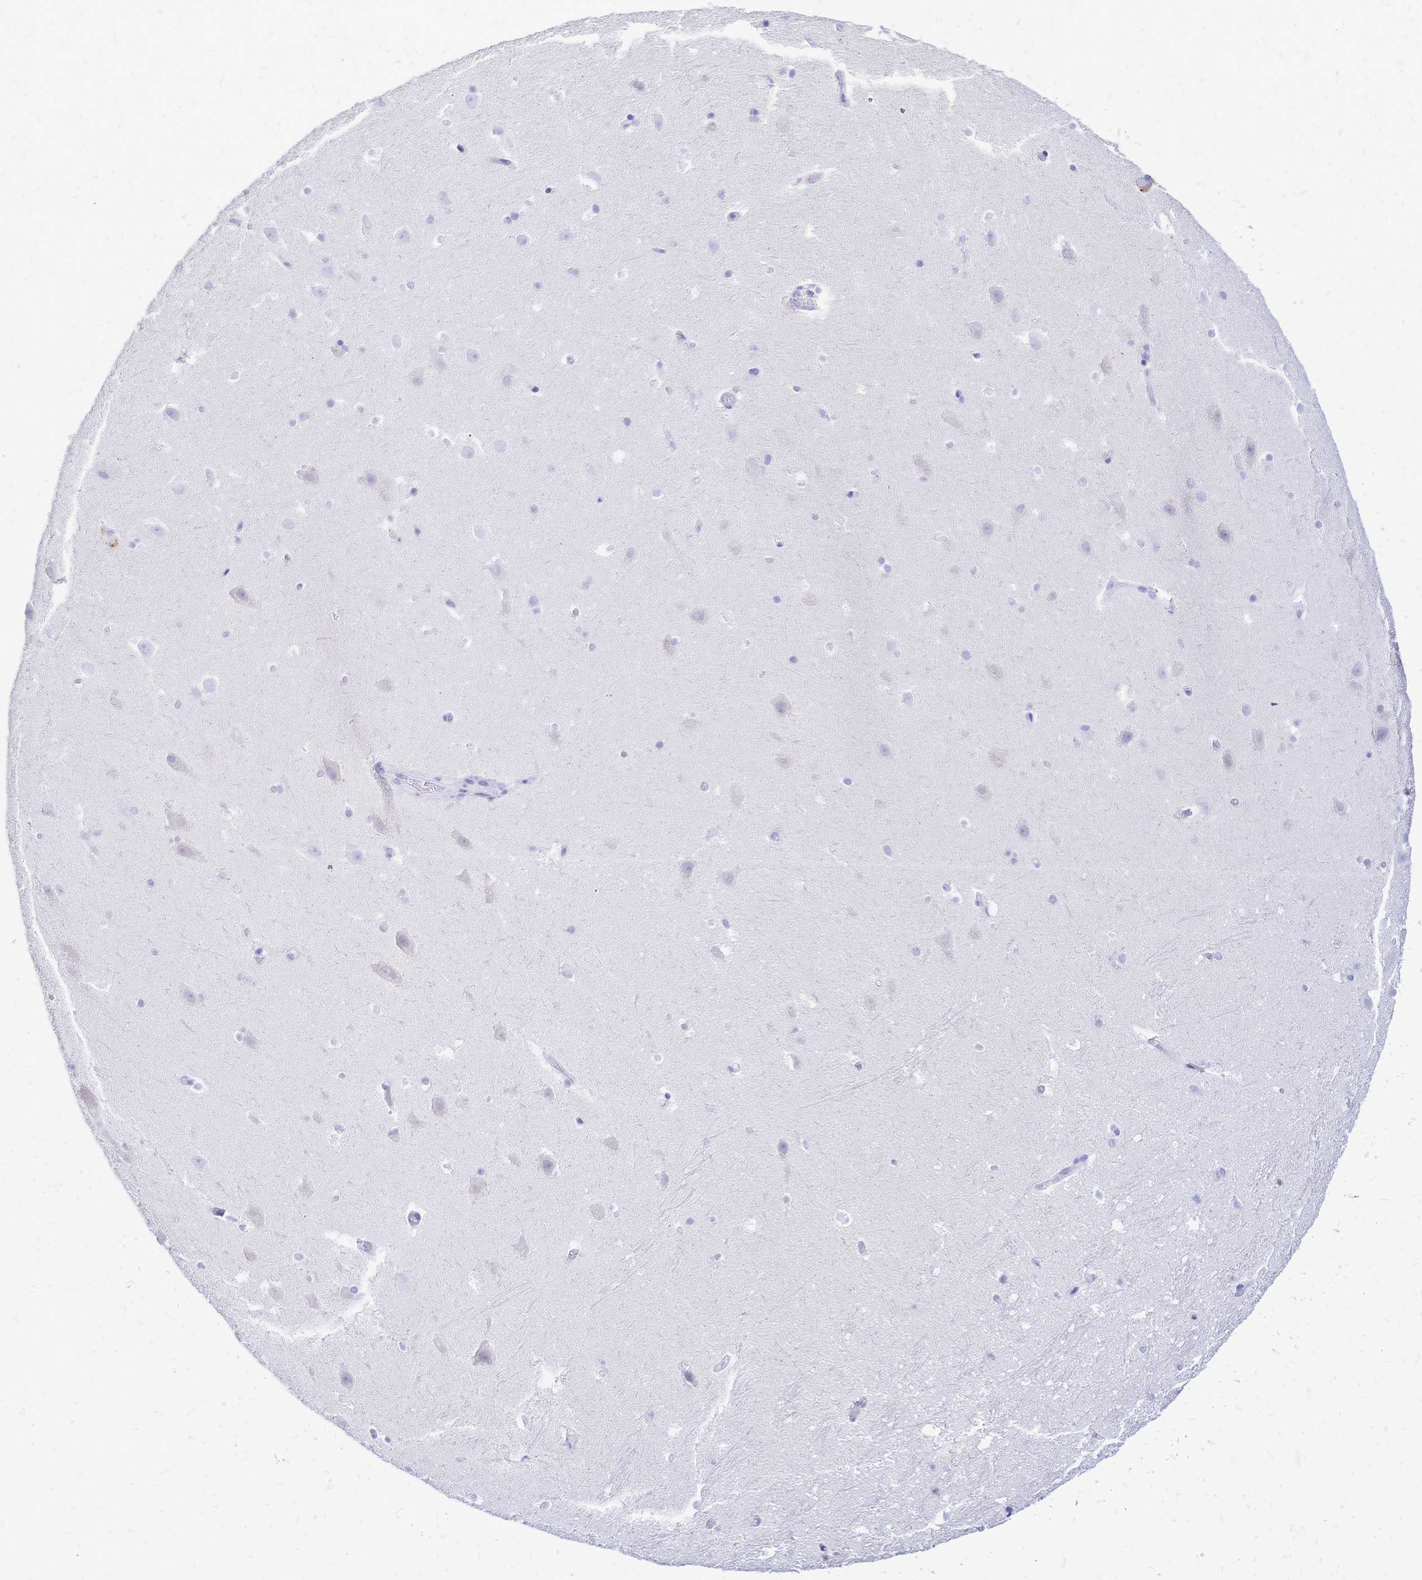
{"staining": {"intensity": "negative", "quantity": "none", "location": "none"}, "tissue": "hippocampus", "cell_type": "Glial cells", "image_type": "normal", "snomed": [{"axis": "morphology", "description": "Normal tissue, NOS"}, {"axis": "topography", "description": "Hippocampus"}], "caption": "Glial cells show no significant expression in benign hippocampus. (DAB immunohistochemistry visualized using brightfield microscopy, high magnification).", "gene": "FA2H", "patient": {"sex": "male", "age": 26}}